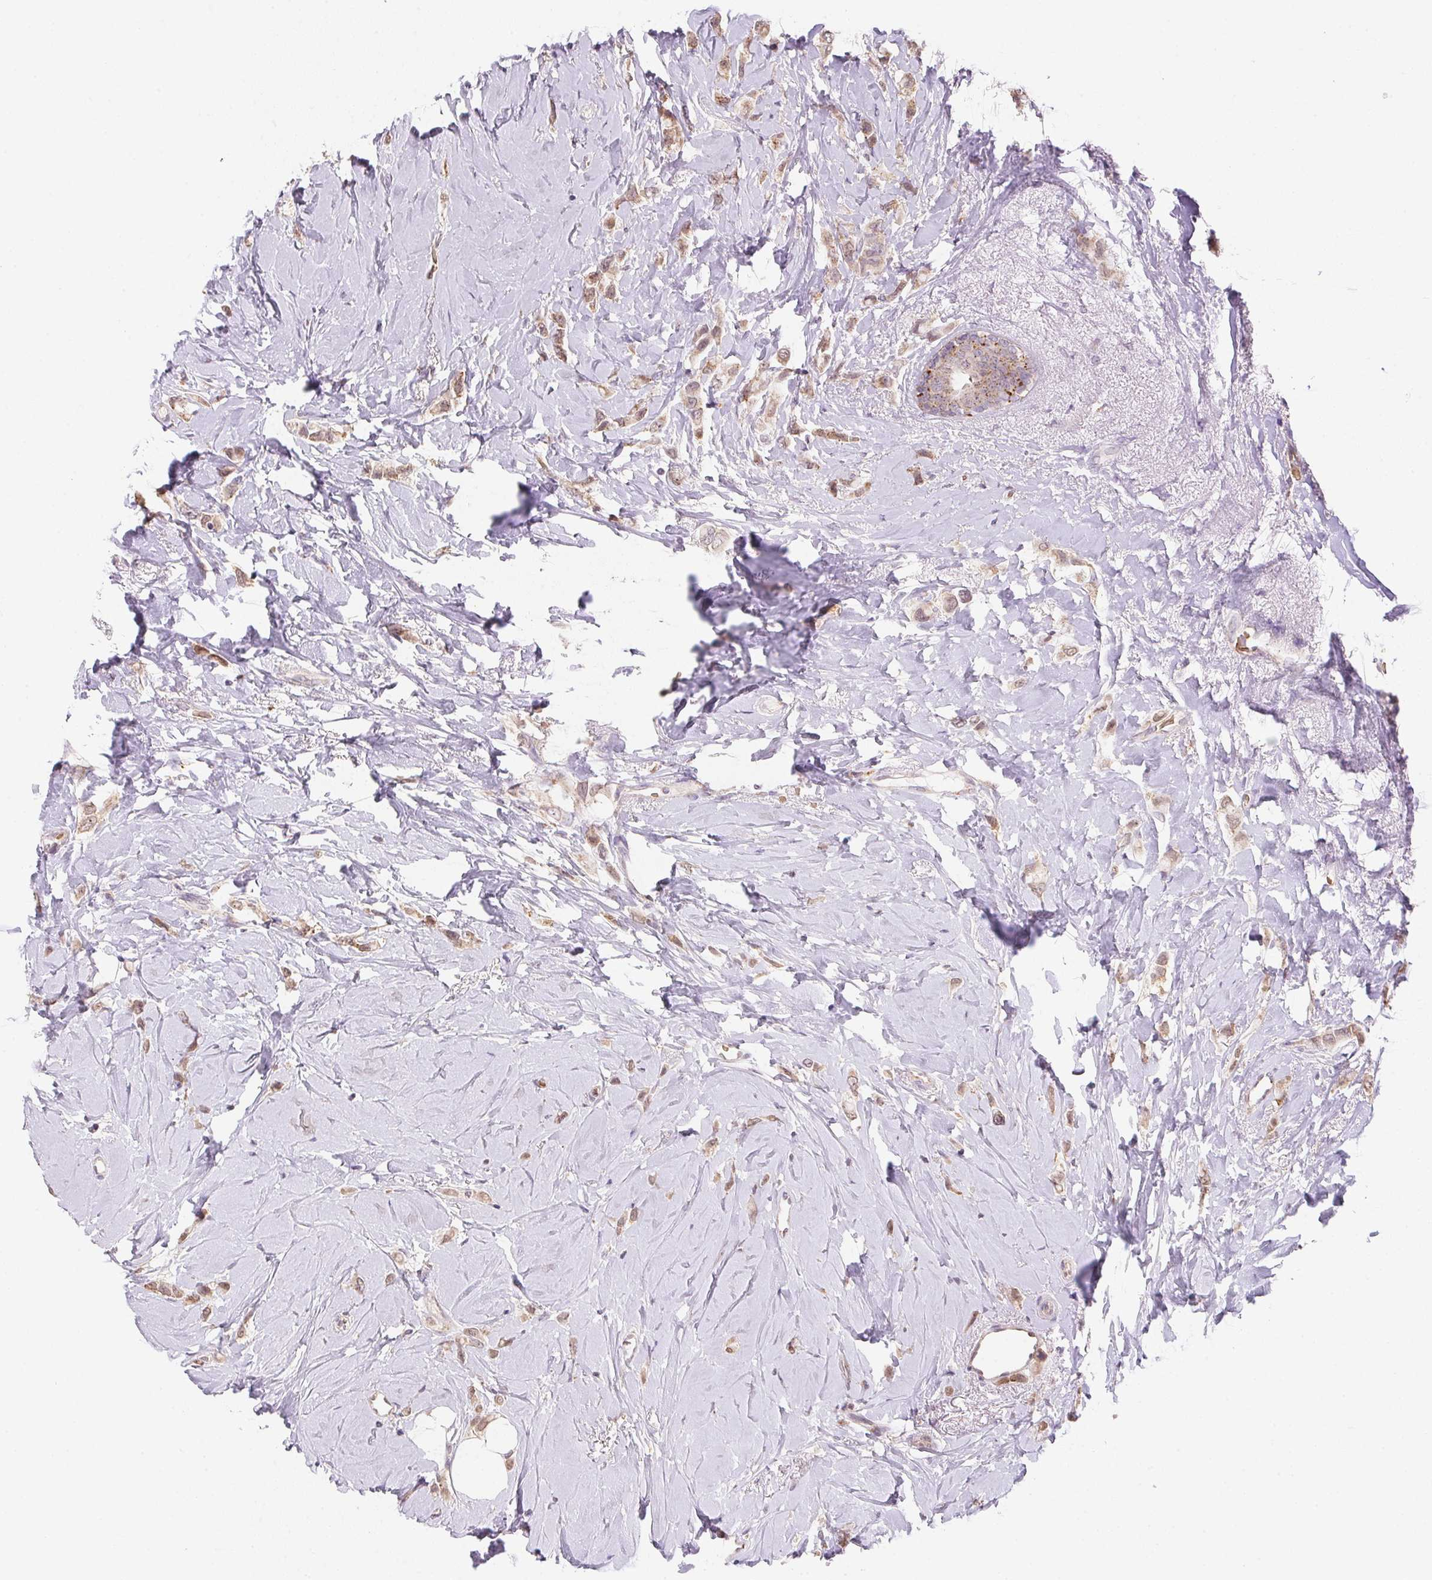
{"staining": {"intensity": "weak", "quantity": "25%-75%", "location": "cytoplasmic/membranous"}, "tissue": "breast cancer", "cell_type": "Tumor cells", "image_type": "cancer", "snomed": [{"axis": "morphology", "description": "Lobular carcinoma"}, {"axis": "topography", "description": "Breast"}], "caption": "This image demonstrates breast cancer (lobular carcinoma) stained with immunohistochemistry to label a protein in brown. The cytoplasmic/membranous of tumor cells show weak positivity for the protein. Nuclei are counter-stained blue.", "gene": "METTL13", "patient": {"sex": "female", "age": 66}}